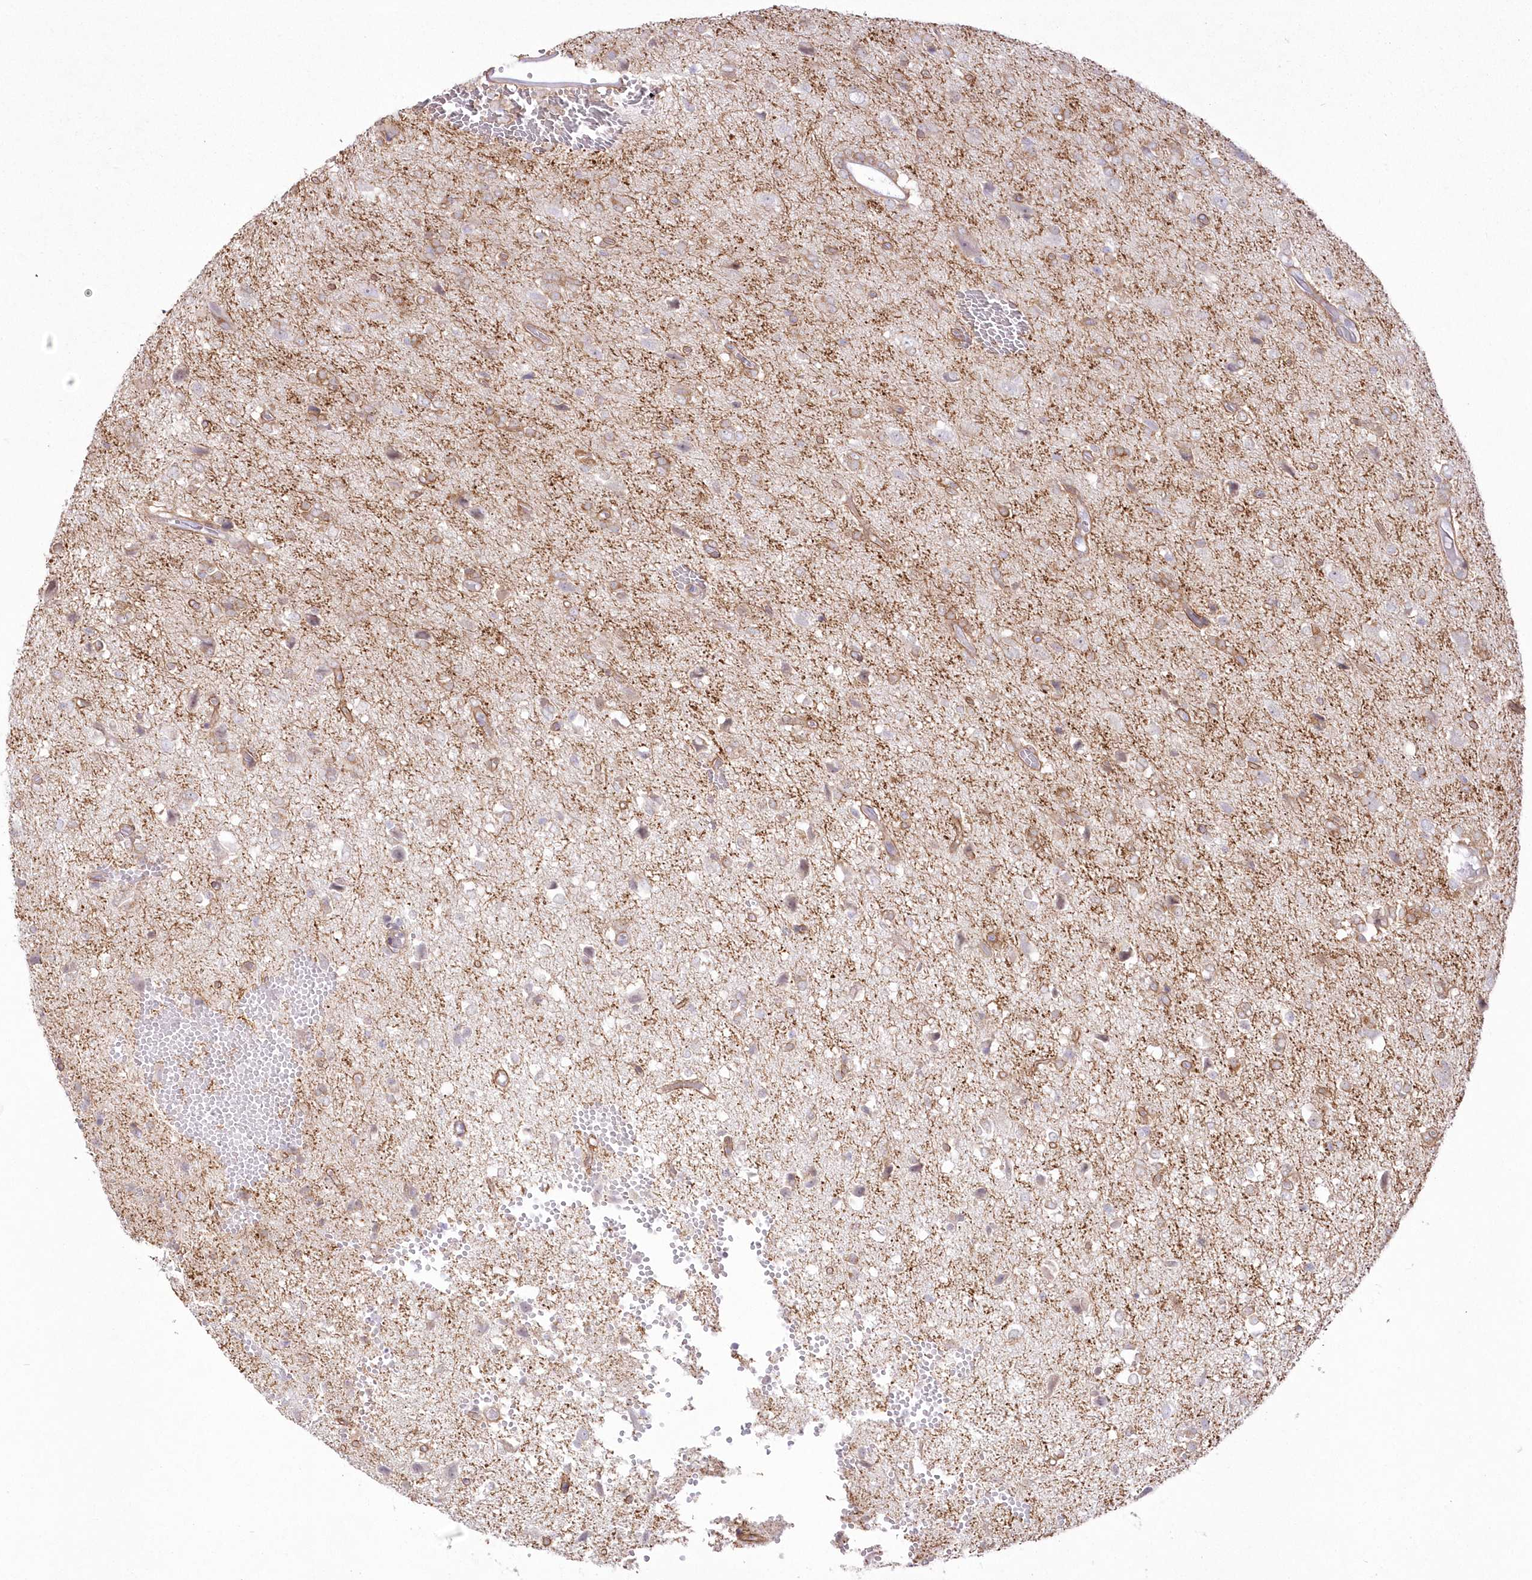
{"staining": {"intensity": "moderate", "quantity": "25%-75%", "location": "cytoplasmic/membranous"}, "tissue": "glioma", "cell_type": "Tumor cells", "image_type": "cancer", "snomed": [{"axis": "morphology", "description": "Glioma, malignant, High grade"}, {"axis": "topography", "description": "Brain"}], "caption": "Immunohistochemical staining of human glioma exhibits medium levels of moderate cytoplasmic/membranous positivity in approximately 25%-75% of tumor cells.", "gene": "SH3PXD2B", "patient": {"sex": "female", "age": 59}}